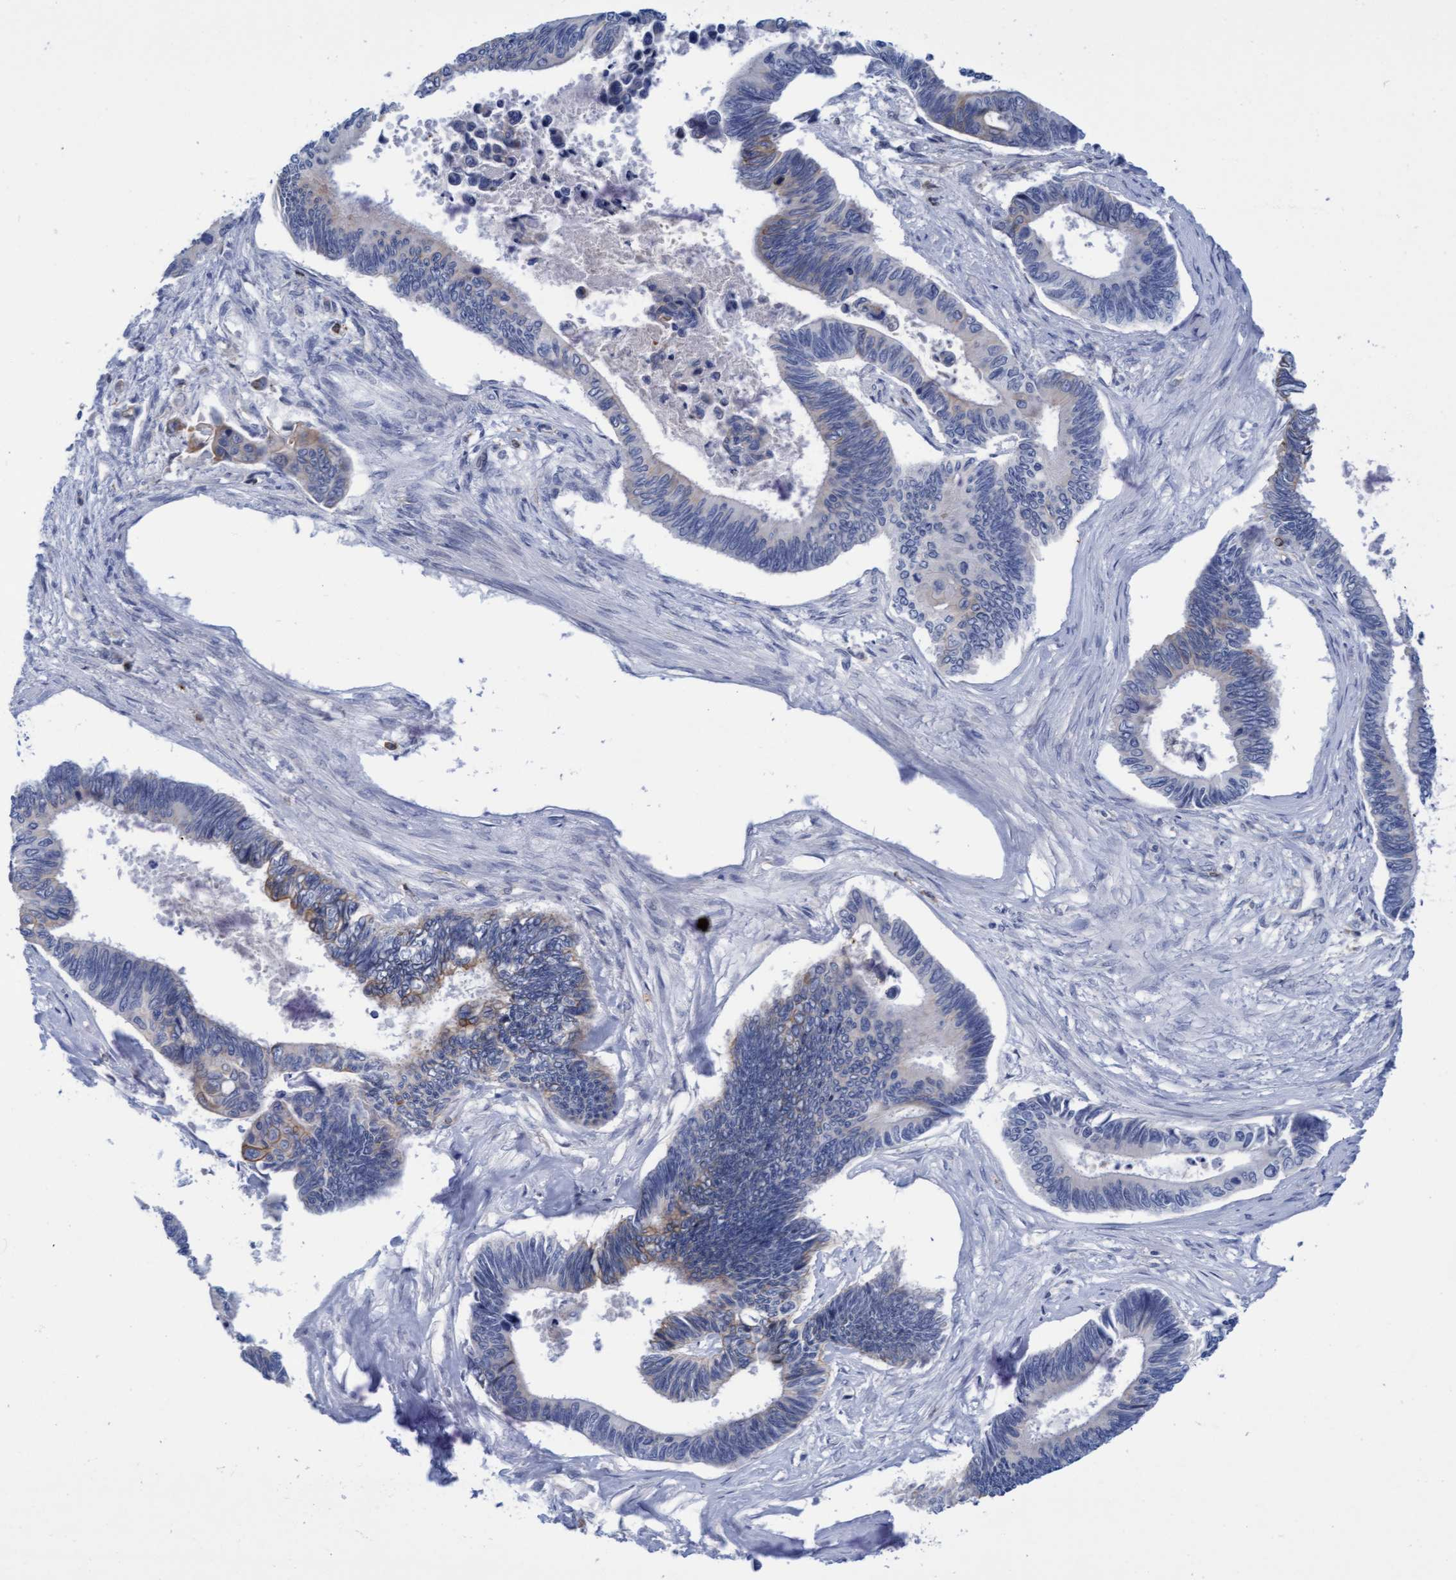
{"staining": {"intensity": "weak", "quantity": "<25%", "location": "cytoplasmic/membranous"}, "tissue": "pancreatic cancer", "cell_type": "Tumor cells", "image_type": "cancer", "snomed": [{"axis": "morphology", "description": "Adenocarcinoma, NOS"}, {"axis": "topography", "description": "Pancreas"}], "caption": "High magnification brightfield microscopy of pancreatic cancer stained with DAB (3,3'-diaminobenzidine) (brown) and counterstained with hematoxylin (blue): tumor cells show no significant expression.", "gene": "FNBP1", "patient": {"sex": "female", "age": 70}}